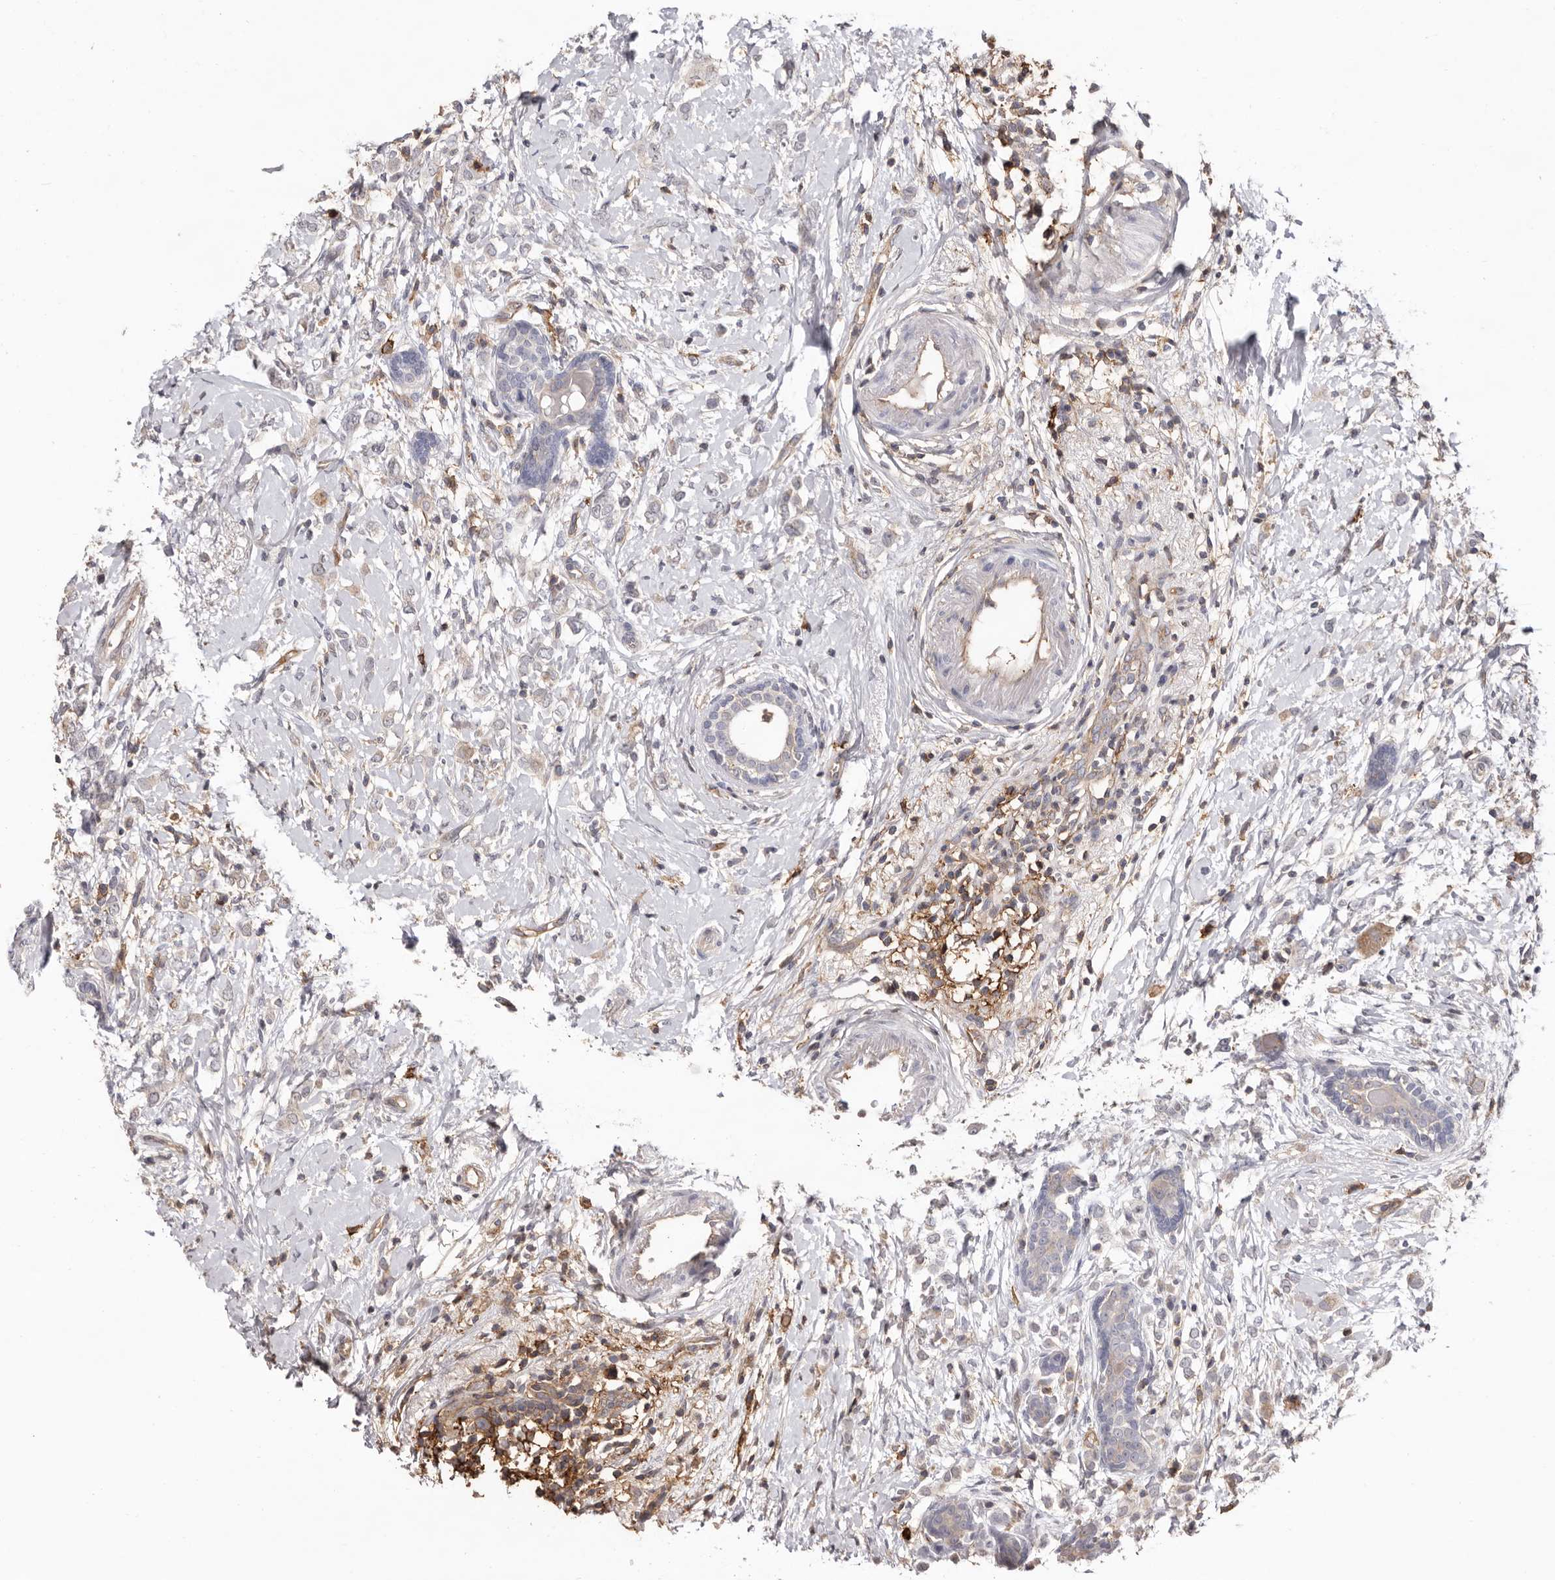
{"staining": {"intensity": "negative", "quantity": "none", "location": "none"}, "tissue": "breast cancer", "cell_type": "Tumor cells", "image_type": "cancer", "snomed": [{"axis": "morphology", "description": "Normal tissue, NOS"}, {"axis": "morphology", "description": "Lobular carcinoma"}, {"axis": "topography", "description": "Breast"}], "caption": "The IHC micrograph has no significant positivity in tumor cells of breast cancer (lobular carcinoma) tissue.", "gene": "MMACHC", "patient": {"sex": "female", "age": 47}}